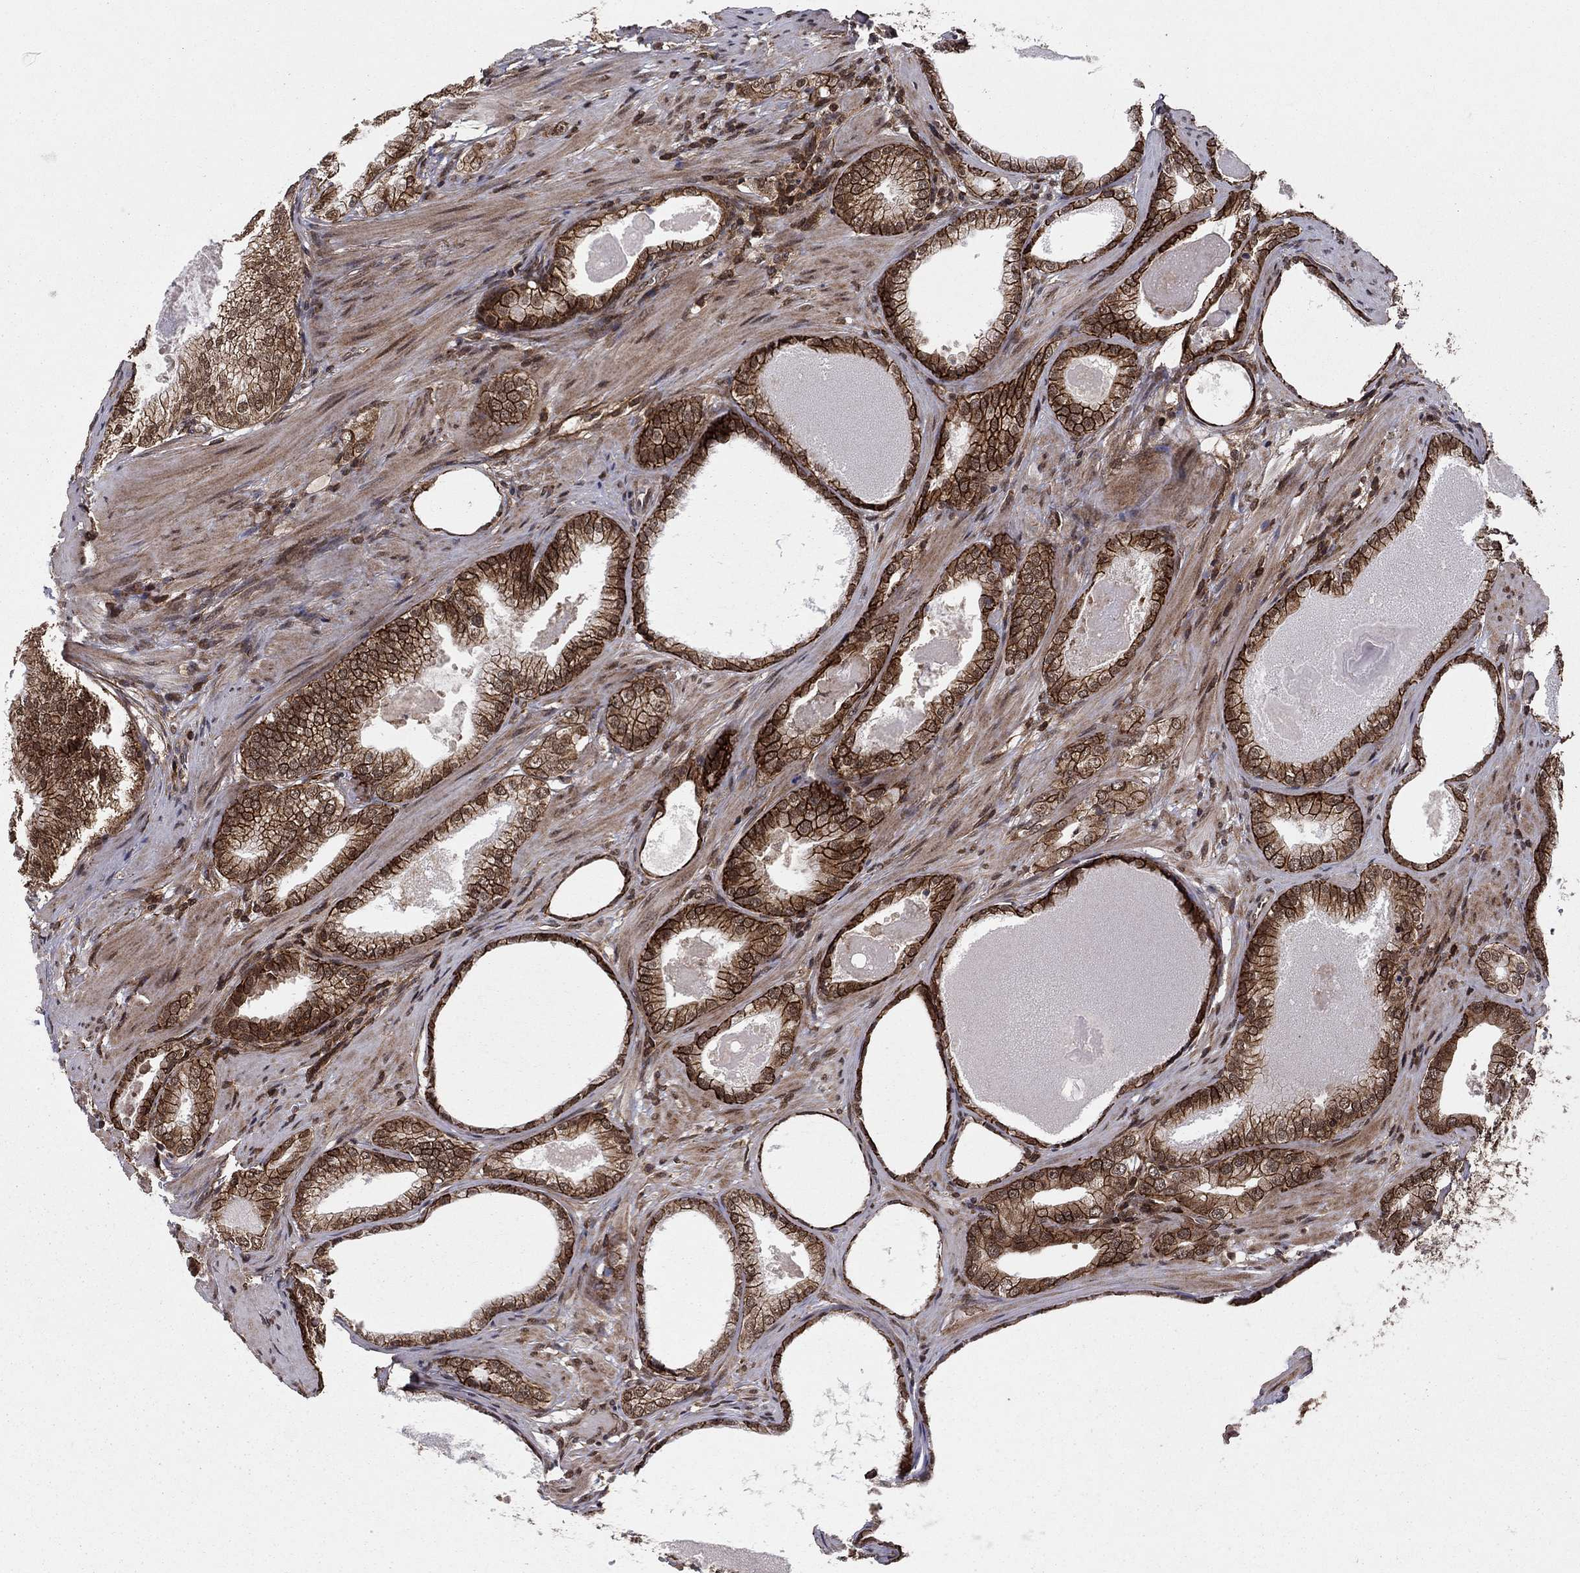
{"staining": {"intensity": "strong", "quantity": ">75%", "location": "cytoplasmic/membranous"}, "tissue": "prostate cancer", "cell_type": "Tumor cells", "image_type": "cancer", "snomed": [{"axis": "morphology", "description": "Adenocarcinoma, High grade"}, {"axis": "topography", "description": "Prostate and seminal vesicle, NOS"}], "caption": "Tumor cells display strong cytoplasmic/membranous expression in about >75% of cells in prostate high-grade adenocarcinoma. The staining is performed using DAB (3,3'-diaminobenzidine) brown chromogen to label protein expression. The nuclei are counter-stained blue using hematoxylin.", "gene": "SSX2IP", "patient": {"sex": "male", "age": 62}}